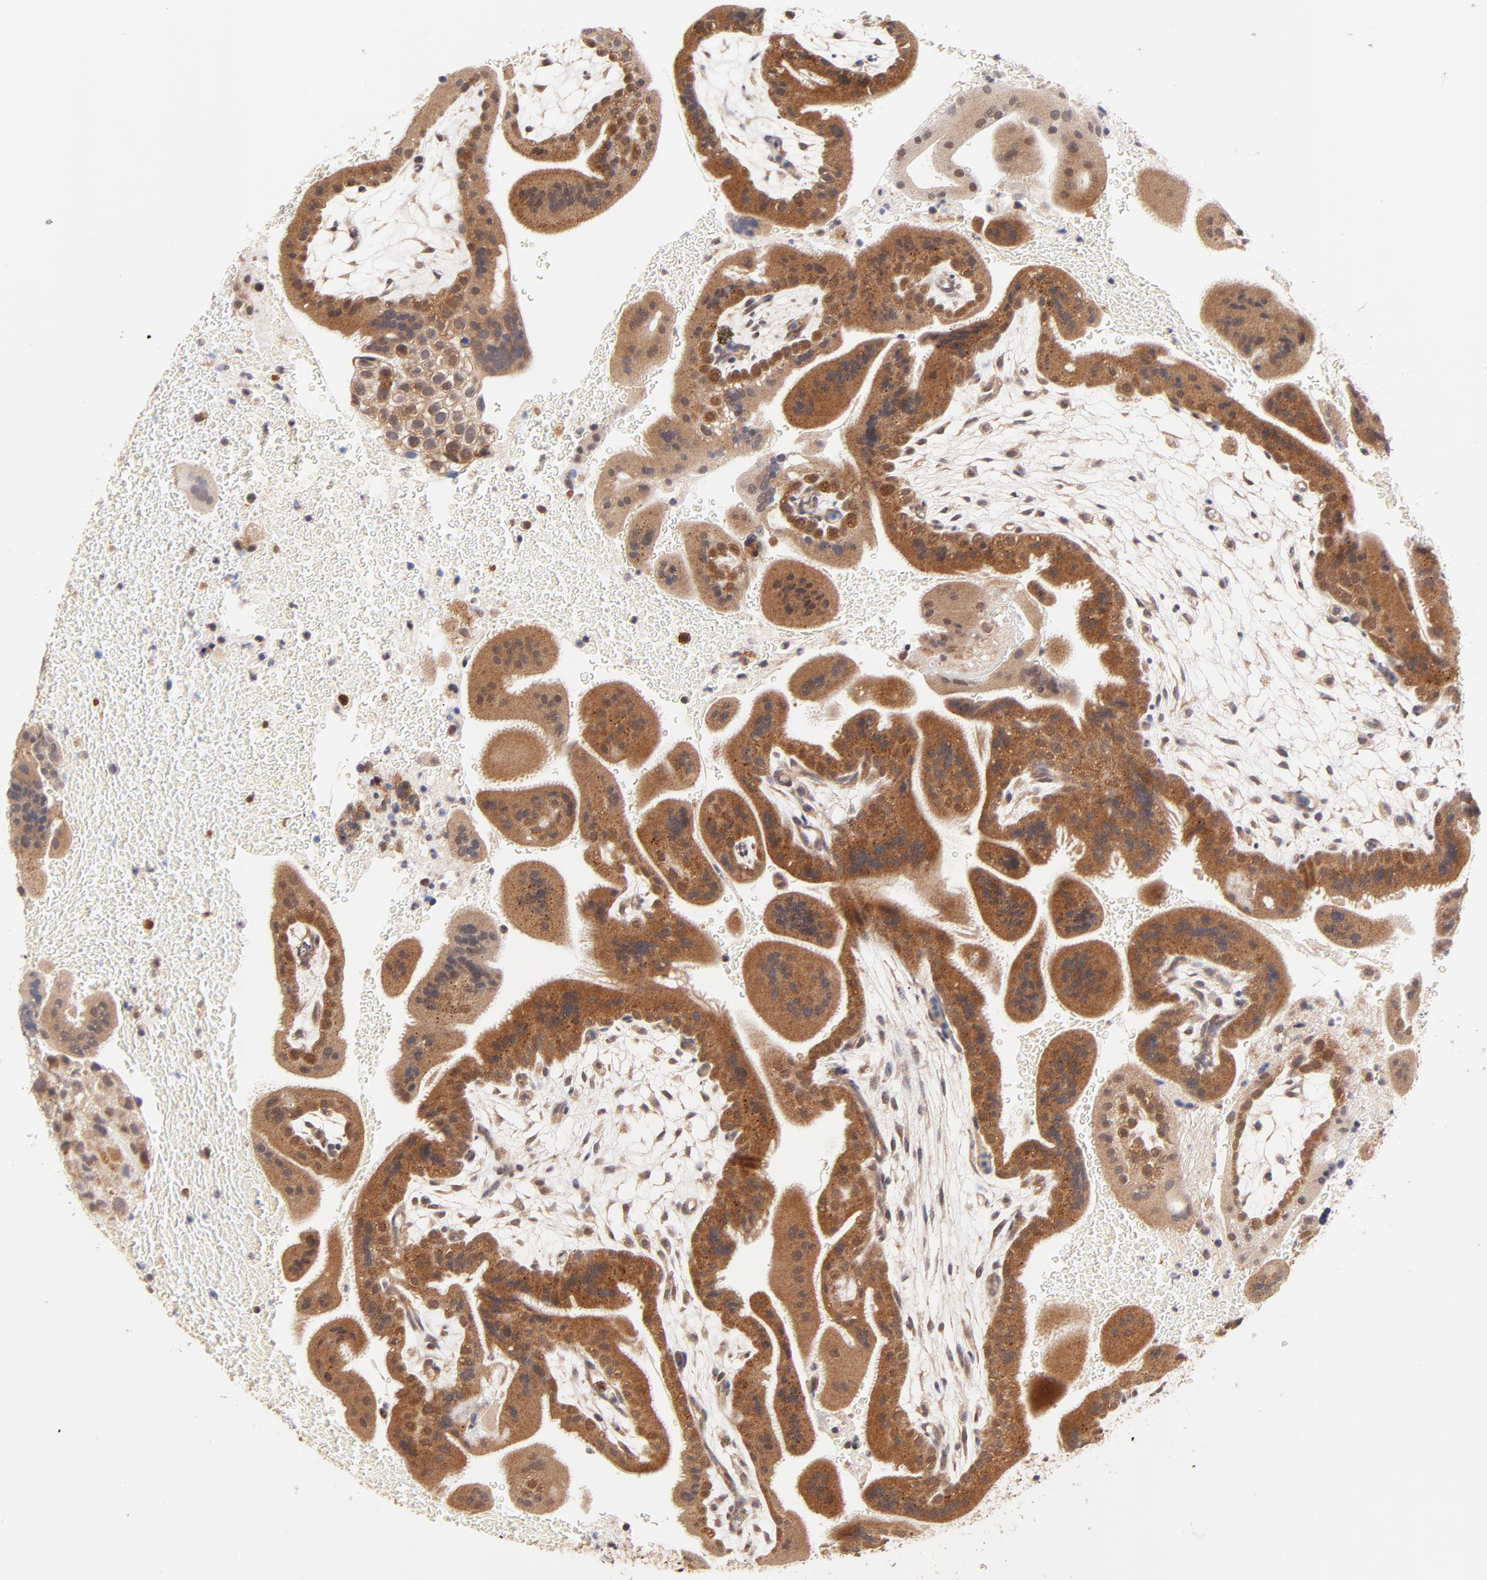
{"staining": {"intensity": "moderate", "quantity": ">75%", "location": "cytoplasmic/membranous,nuclear"}, "tissue": "placenta", "cell_type": "Trophoblastic cells", "image_type": "normal", "snomed": [{"axis": "morphology", "description": "Normal tissue, NOS"}, {"axis": "topography", "description": "Placenta"}], "caption": "A histopathology image of human placenta stained for a protein demonstrates moderate cytoplasmic/membranous,nuclear brown staining in trophoblastic cells. The protein of interest is shown in brown color, while the nuclei are stained blue.", "gene": "TXNL1", "patient": {"sex": "female", "age": 19}}